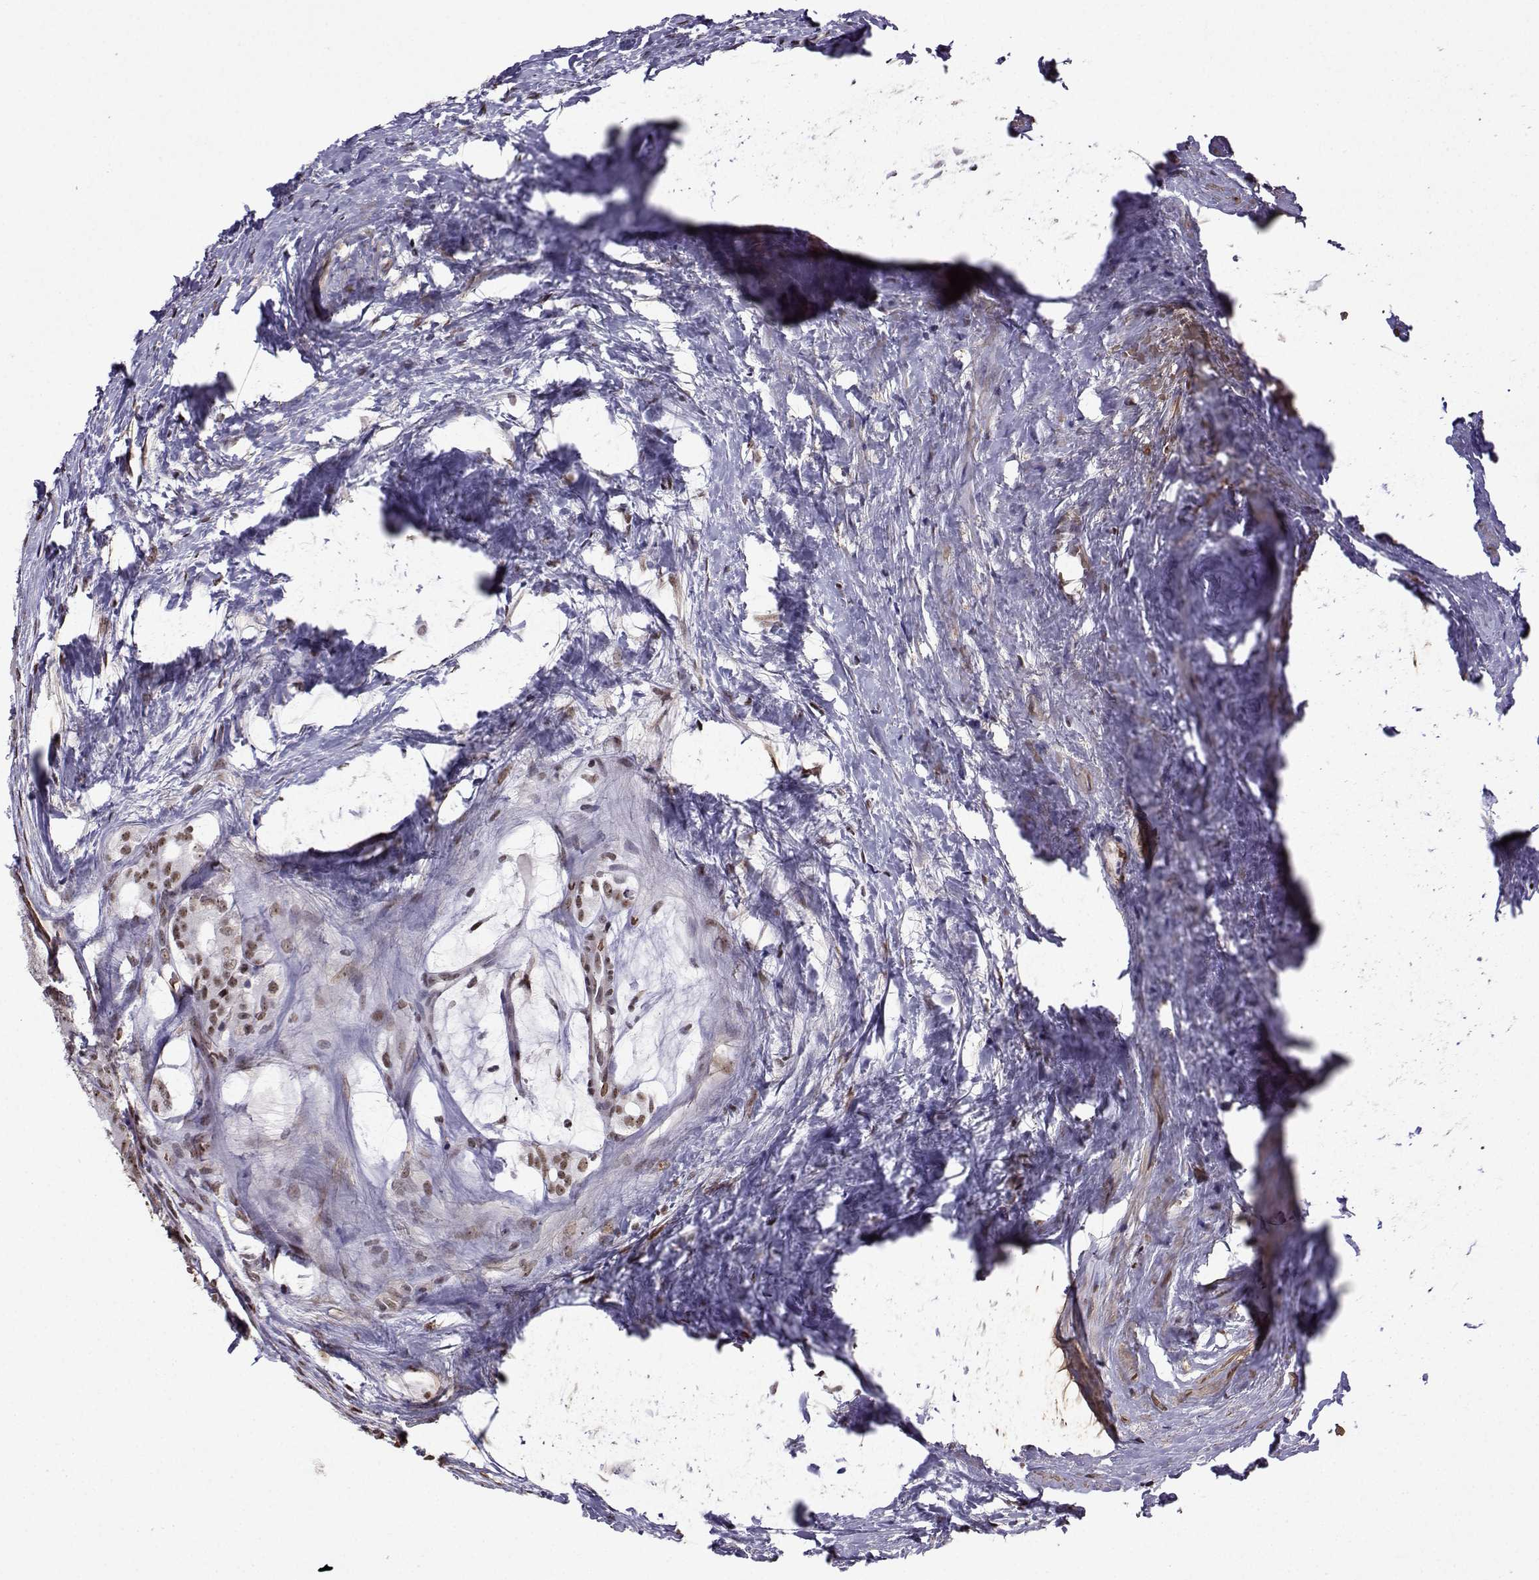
{"staining": {"intensity": "strong", "quantity": "25%-75%", "location": "nuclear"}, "tissue": "prostate cancer", "cell_type": "Tumor cells", "image_type": "cancer", "snomed": [{"axis": "morphology", "description": "Adenocarcinoma, NOS"}, {"axis": "morphology", "description": "Adenocarcinoma, High grade"}, {"axis": "topography", "description": "Prostate"}], "caption": "Human high-grade adenocarcinoma (prostate) stained with a brown dye reveals strong nuclear positive expression in approximately 25%-75% of tumor cells.", "gene": "CCNK", "patient": {"sex": "male", "age": 64}}